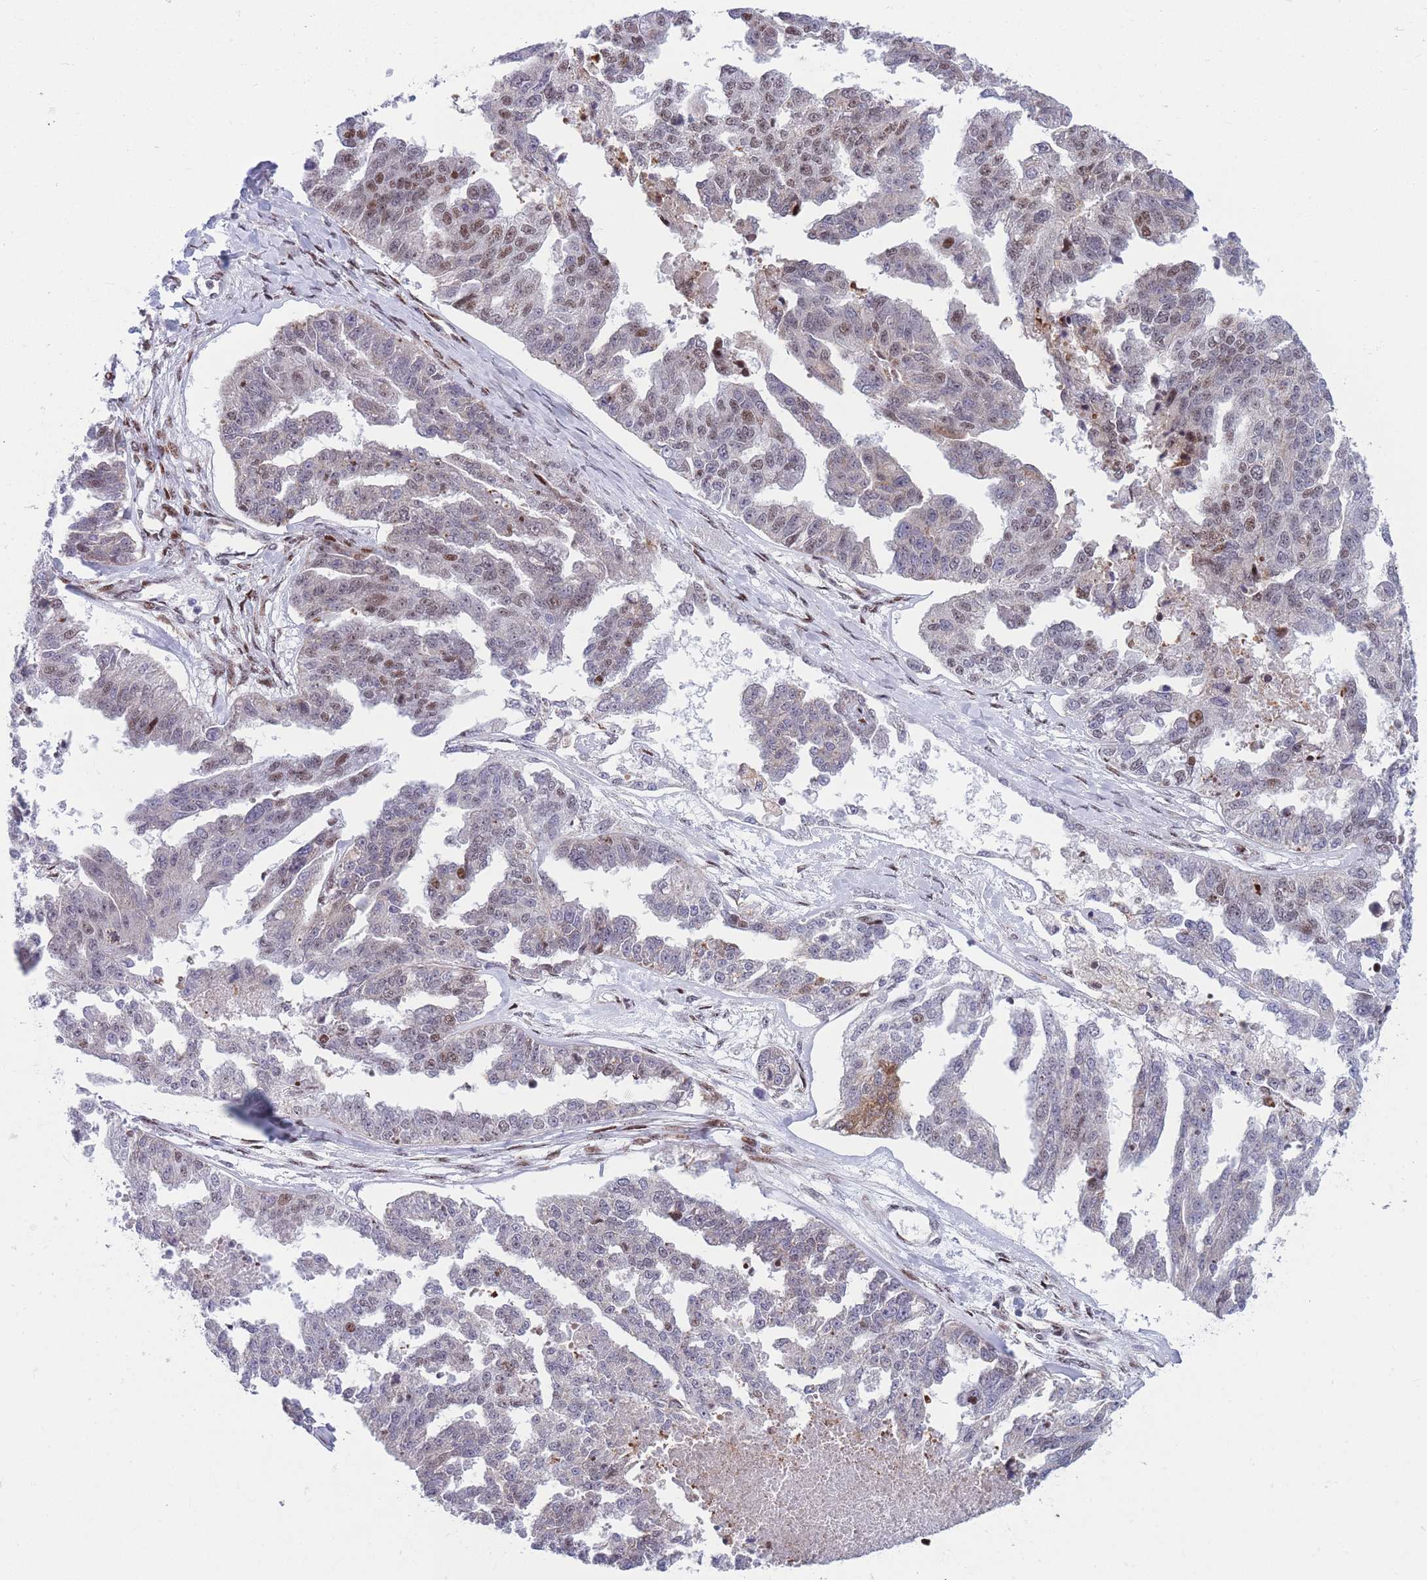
{"staining": {"intensity": "moderate", "quantity": "<25%", "location": "nuclear"}, "tissue": "ovarian cancer", "cell_type": "Tumor cells", "image_type": "cancer", "snomed": [{"axis": "morphology", "description": "Cystadenocarcinoma, serous, NOS"}, {"axis": "topography", "description": "Ovary"}], "caption": "Immunohistochemical staining of ovarian cancer (serous cystadenocarcinoma) displays low levels of moderate nuclear positivity in approximately <25% of tumor cells.", "gene": "DNAJC3", "patient": {"sex": "female", "age": 58}}